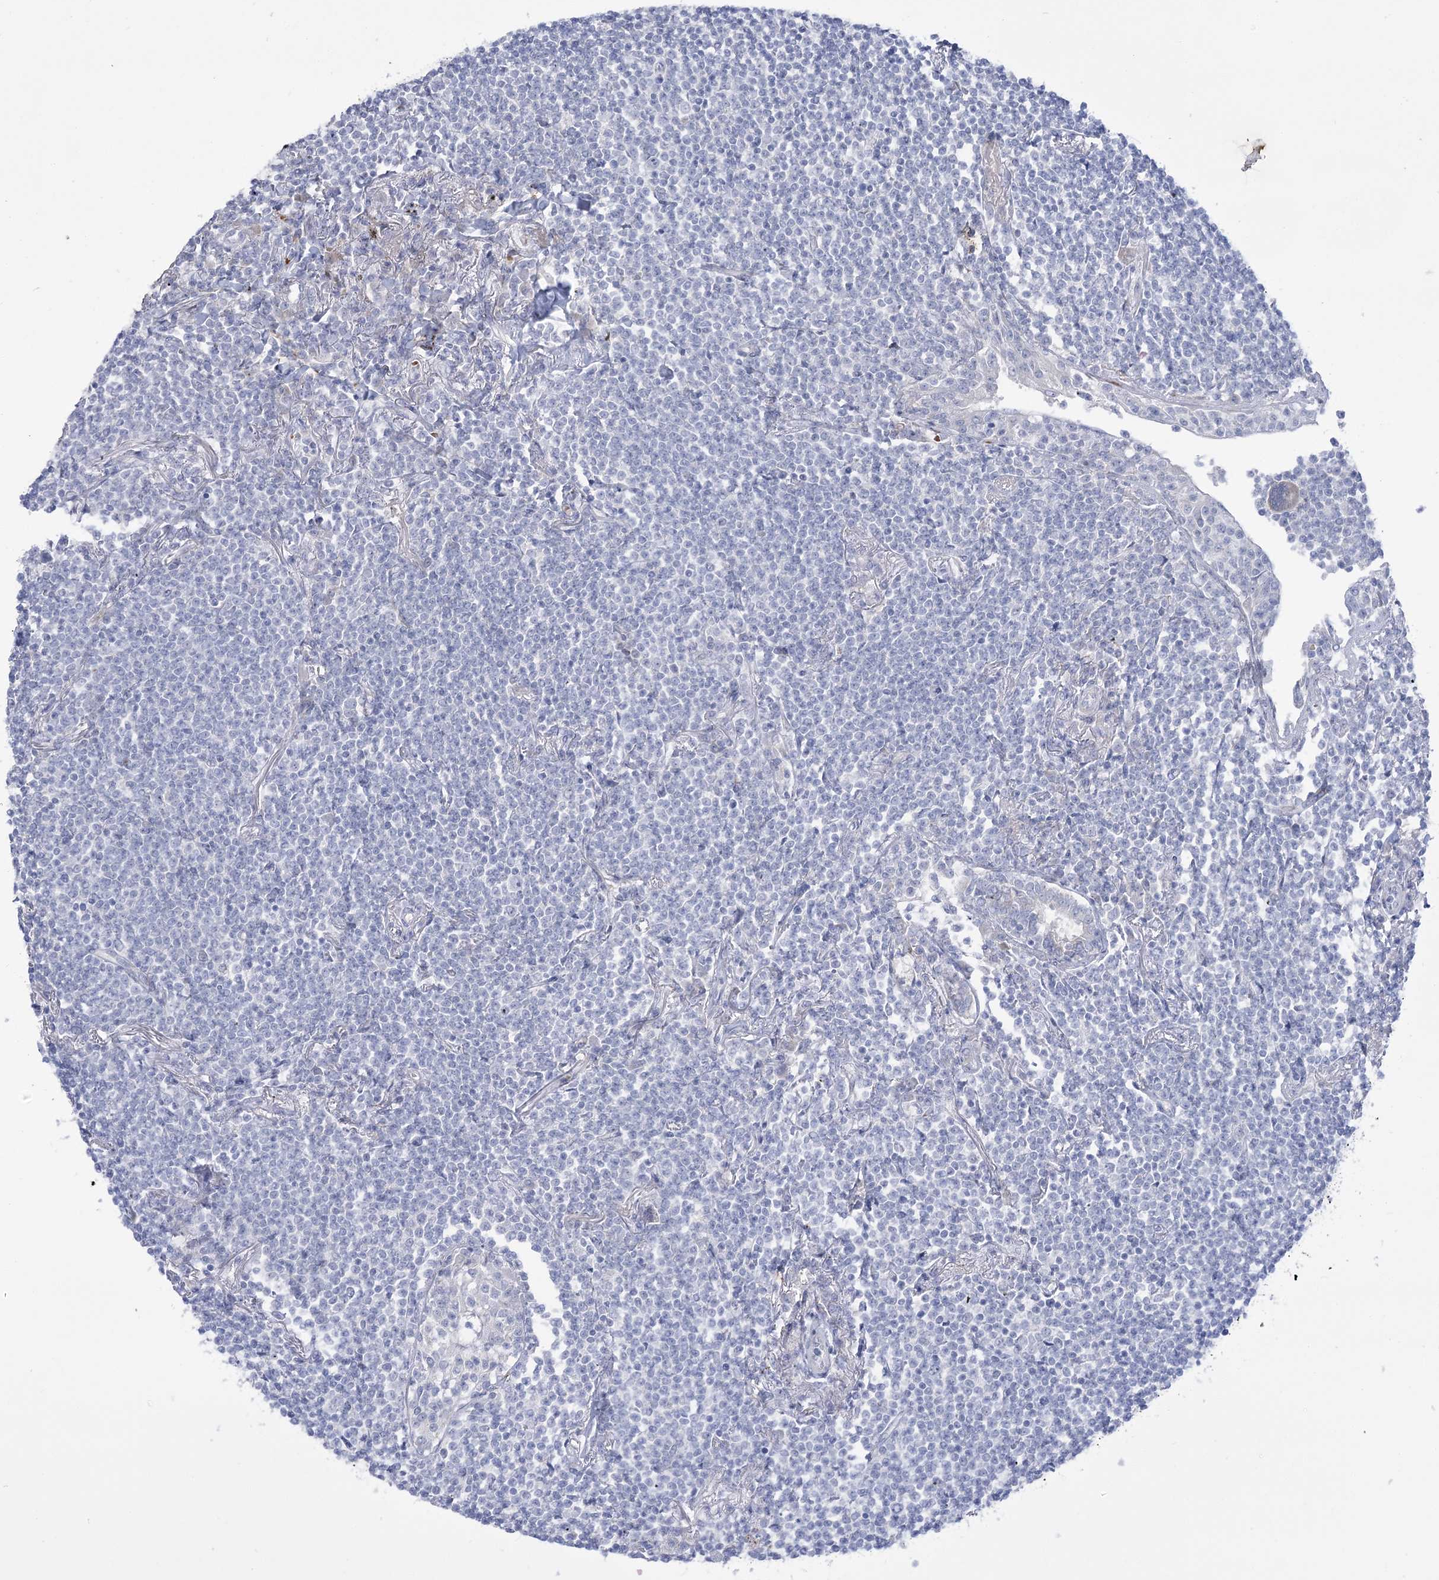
{"staining": {"intensity": "negative", "quantity": "none", "location": "none"}, "tissue": "lymphoma", "cell_type": "Tumor cells", "image_type": "cancer", "snomed": [{"axis": "morphology", "description": "Malignant lymphoma, non-Hodgkin's type, Low grade"}, {"axis": "topography", "description": "Lung"}], "caption": "Tumor cells show no significant protein expression in lymphoma.", "gene": "SIAE", "patient": {"sex": "female", "age": 71}}